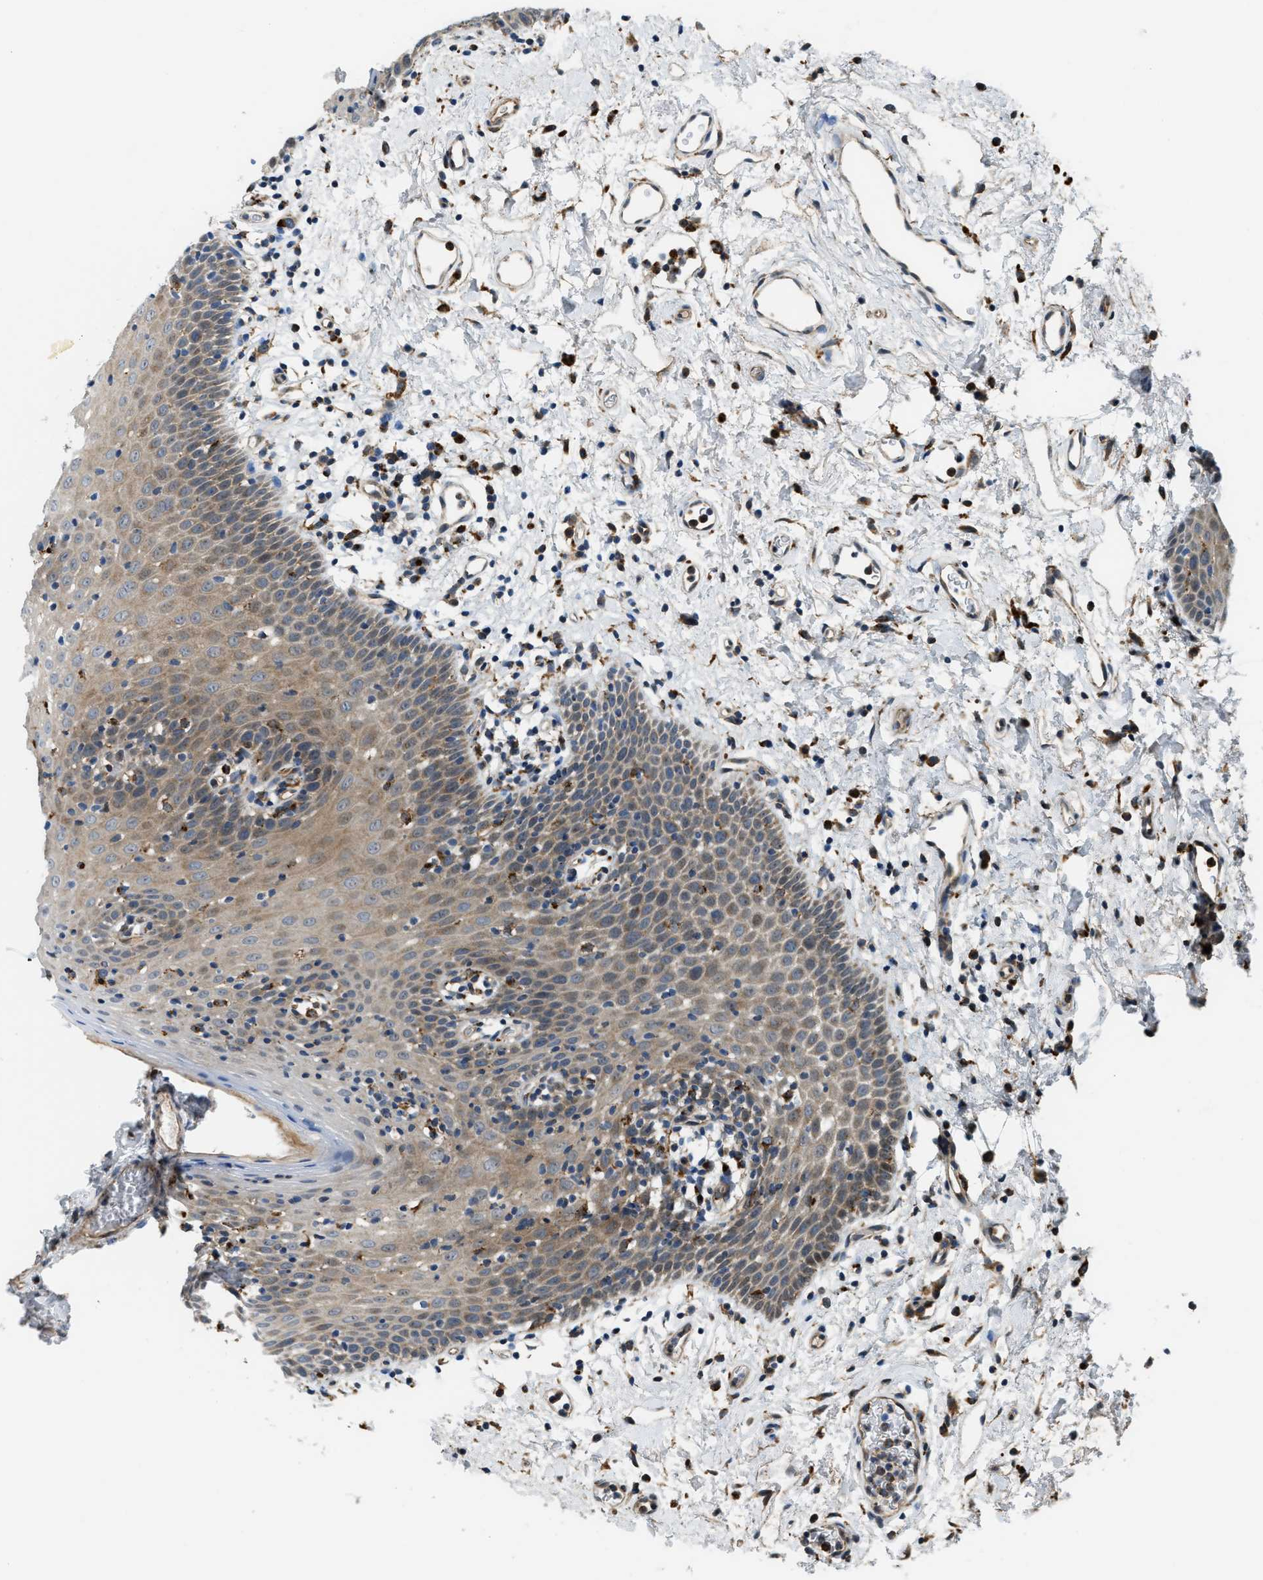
{"staining": {"intensity": "moderate", "quantity": "25%-75%", "location": "cytoplasmic/membranous"}, "tissue": "oral mucosa", "cell_type": "Squamous epithelial cells", "image_type": "normal", "snomed": [{"axis": "morphology", "description": "Normal tissue, NOS"}, {"axis": "topography", "description": "Oral tissue"}], "caption": "This image demonstrates immunohistochemistry staining of benign human oral mucosa, with medium moderate cytoplasmic/membranous positivity in approximately 25%-75% of squamous epithelial cells.", "gene": "STARD3NL", "patient": {"sex": "male", "age": 66}}